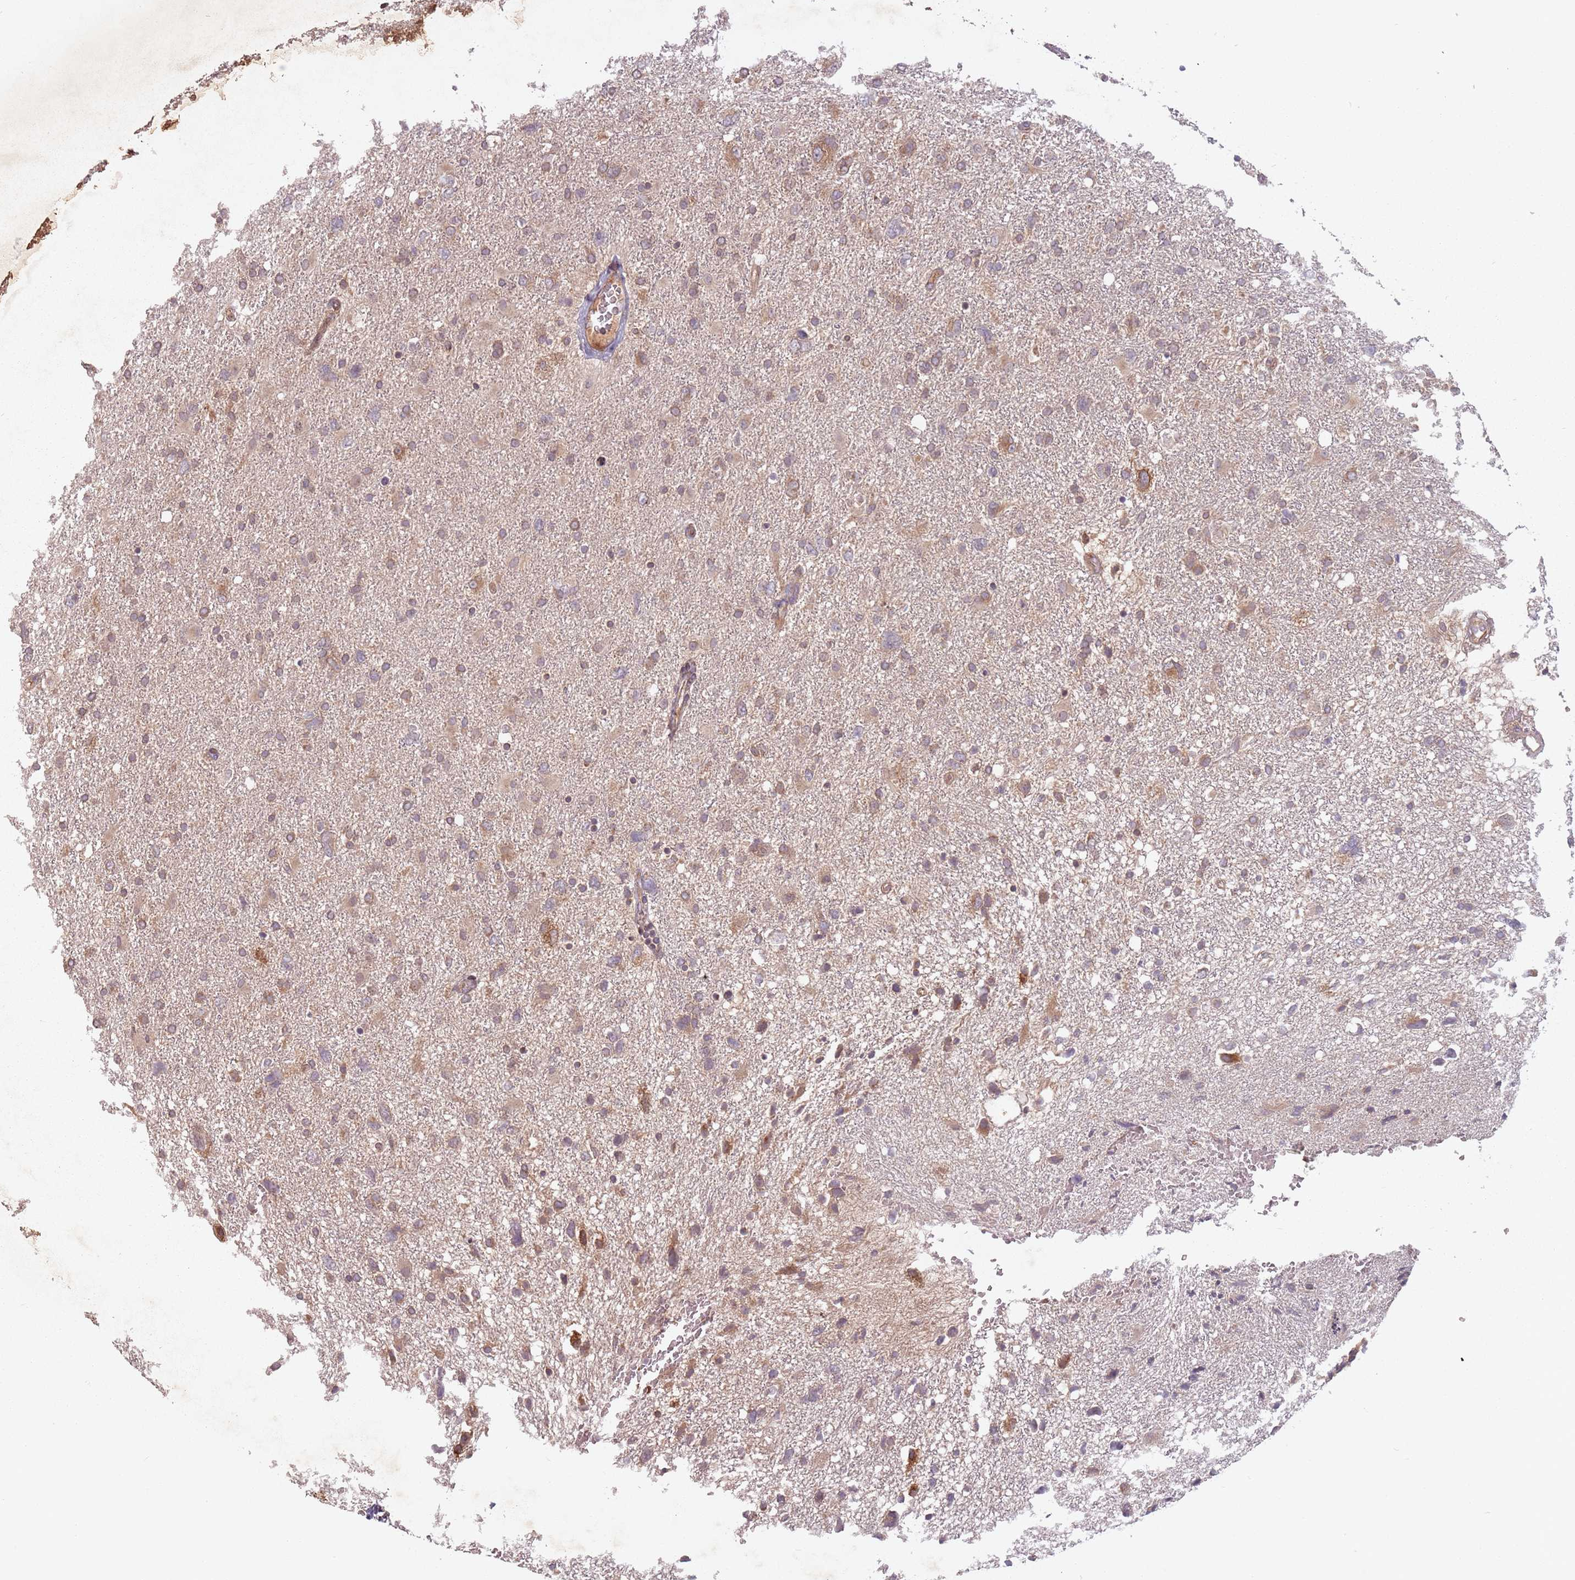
{"staining": {"intensity": "moderate", "quantity": "25%-75%", "location": "cytoplasmic/membranous"}, "tissue": "glioma", "cell_type": "Tumor cells", "image_type": "cancer", "snomed": [{"axis": "morphology", "description": "Glioma, malignant, High grade"}, {"axis": "topography", "description": "Brain"}], "caption": "Human glioma stained with a brown dye displays moderate cytoplasmic/membranous positive positivity in about 25%-75% of tumor cells.", "gene": "GPR180", "patient": {"sex": "male", "age": 61}}